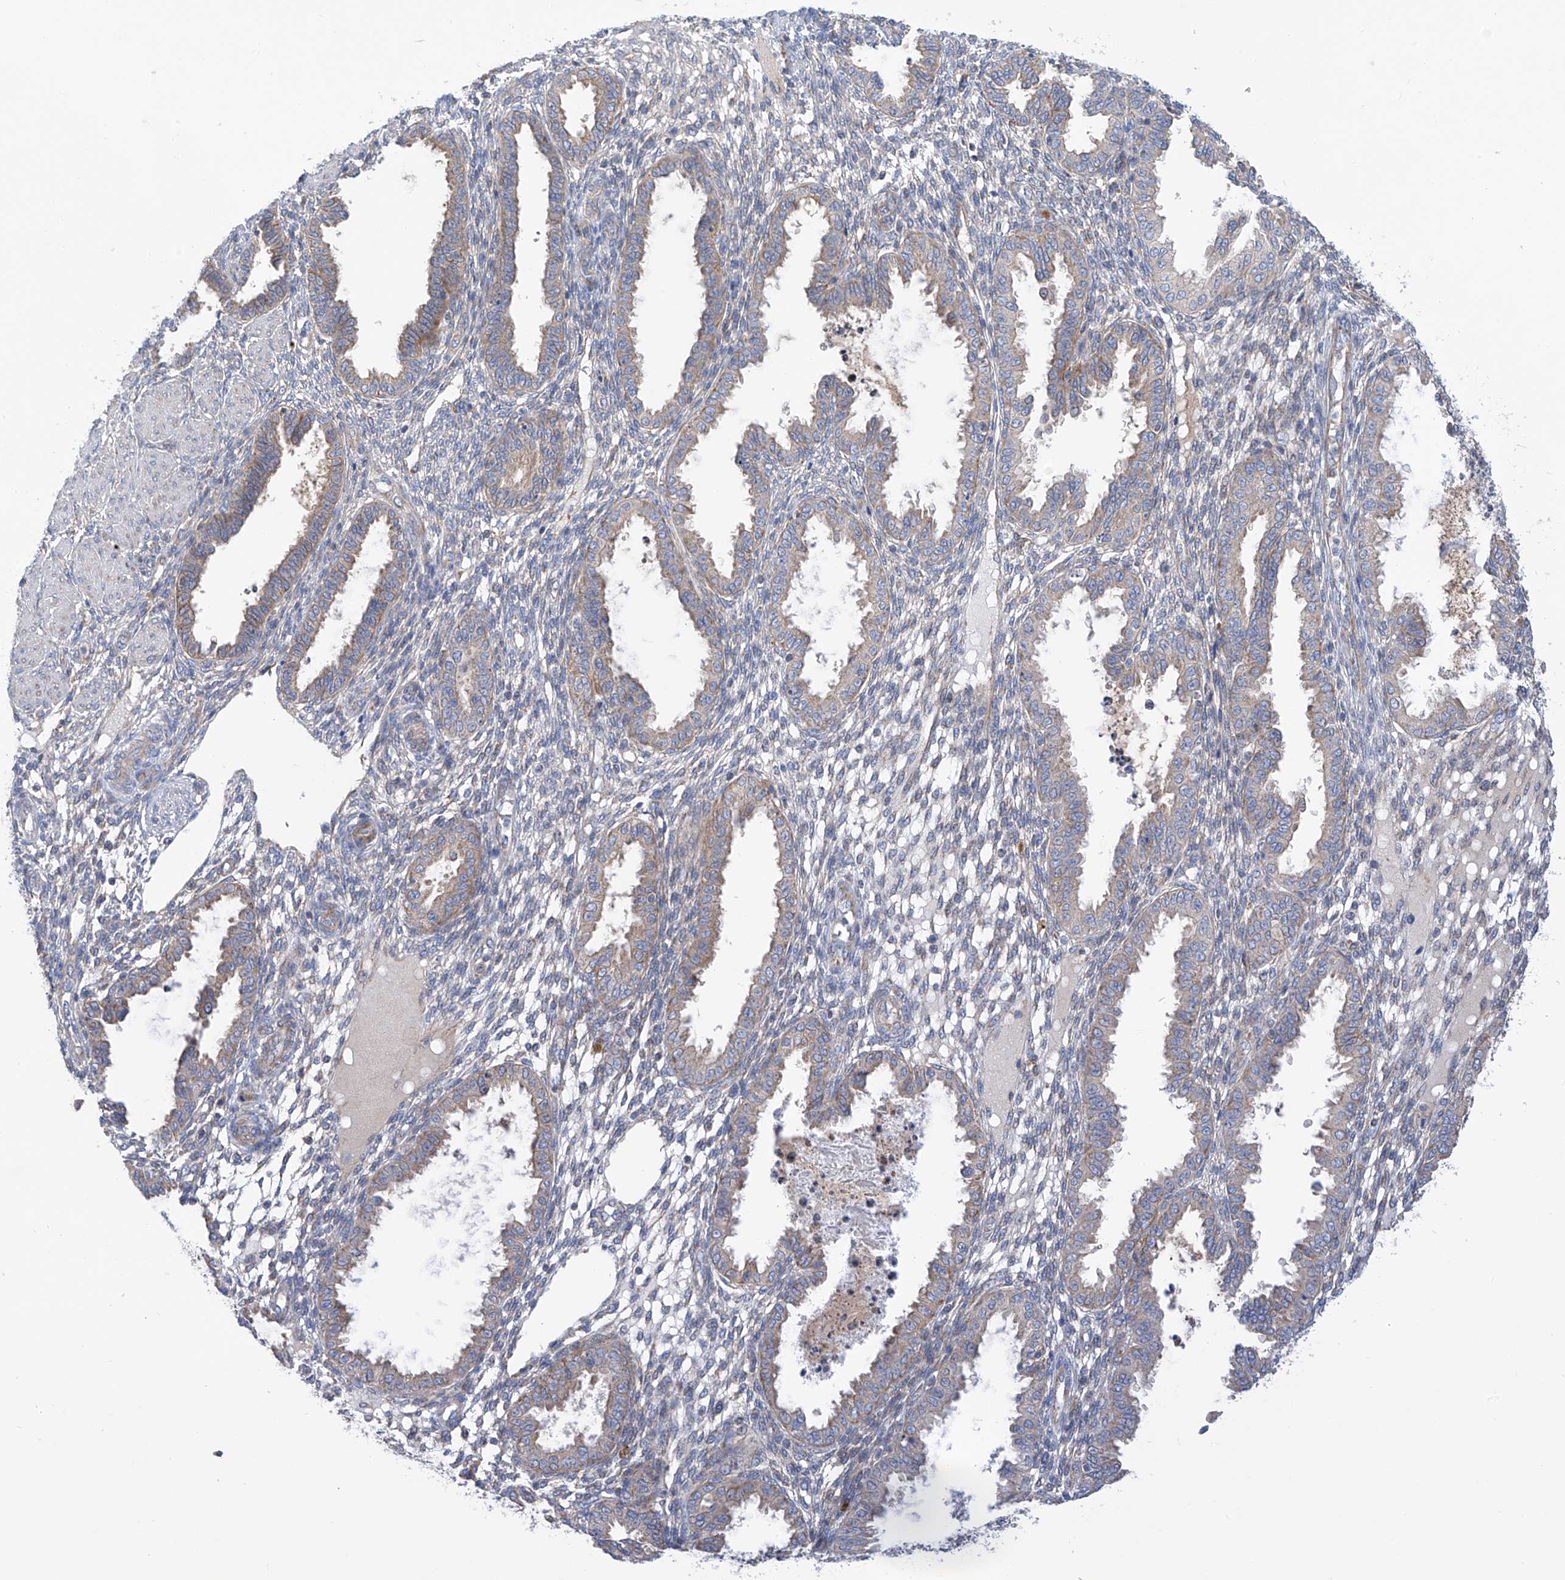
{"staining": {"intensity": "negative", "quantity": "none", "location": "none"}, "tissue": "endometrium", "cell_type": "Cells in endometrial stroma", "image_type": "normal", "snomed": [{"axis": "morphology", "description": "Normal tissue, NOS"}, {"axis": "topography", "description": "Endometrium"}], "caption": "This photomicrograph is of benign endometrium stained with immunohistochemistry to label a protein in brown with the nuclei are counter-stained blue. There is no expression in cells in endometrial stroma.", "gene": "P2RX7", "patient": {"sex": "female", "age": 33}}